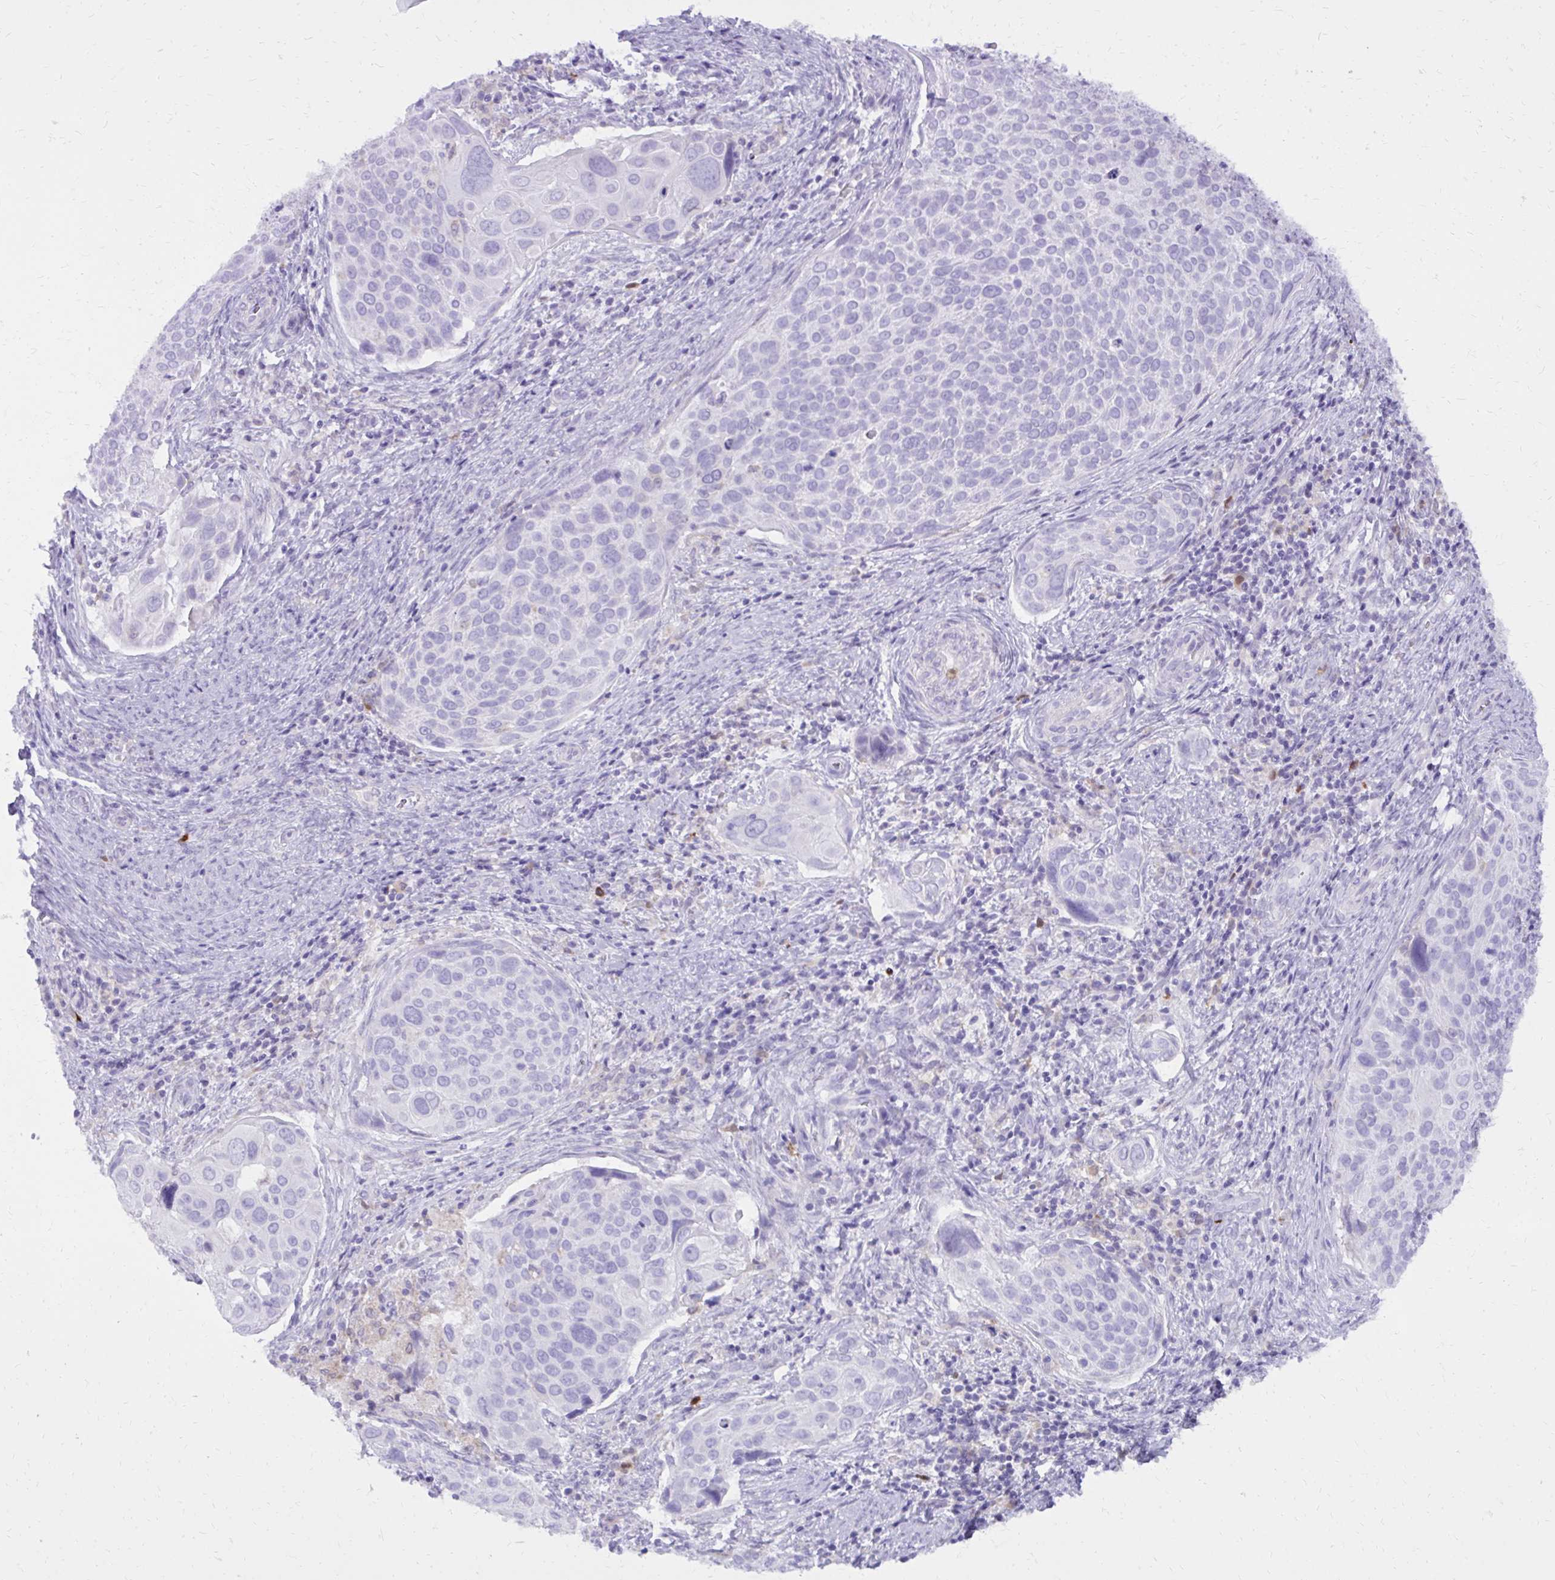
{"staining": {"intensity": "negative", "quantity": "none", "location": "none"}, "tissue": "cervical cancer", "cell_type": "Tumor cells", "image_type": "cancer", "snomed": [{"axis": "morphology", "description": "Squamous cell carcinoma, NOS"}, {"axis": "topography", "description": "Cervix"}], "caption": "Histopathology image shows no protein positivity in tumor cells of cervical cancer (squamous cell carcinoma) tissue.", "gene": "CAT", "patient": {"sex": "female", "age": 39}}